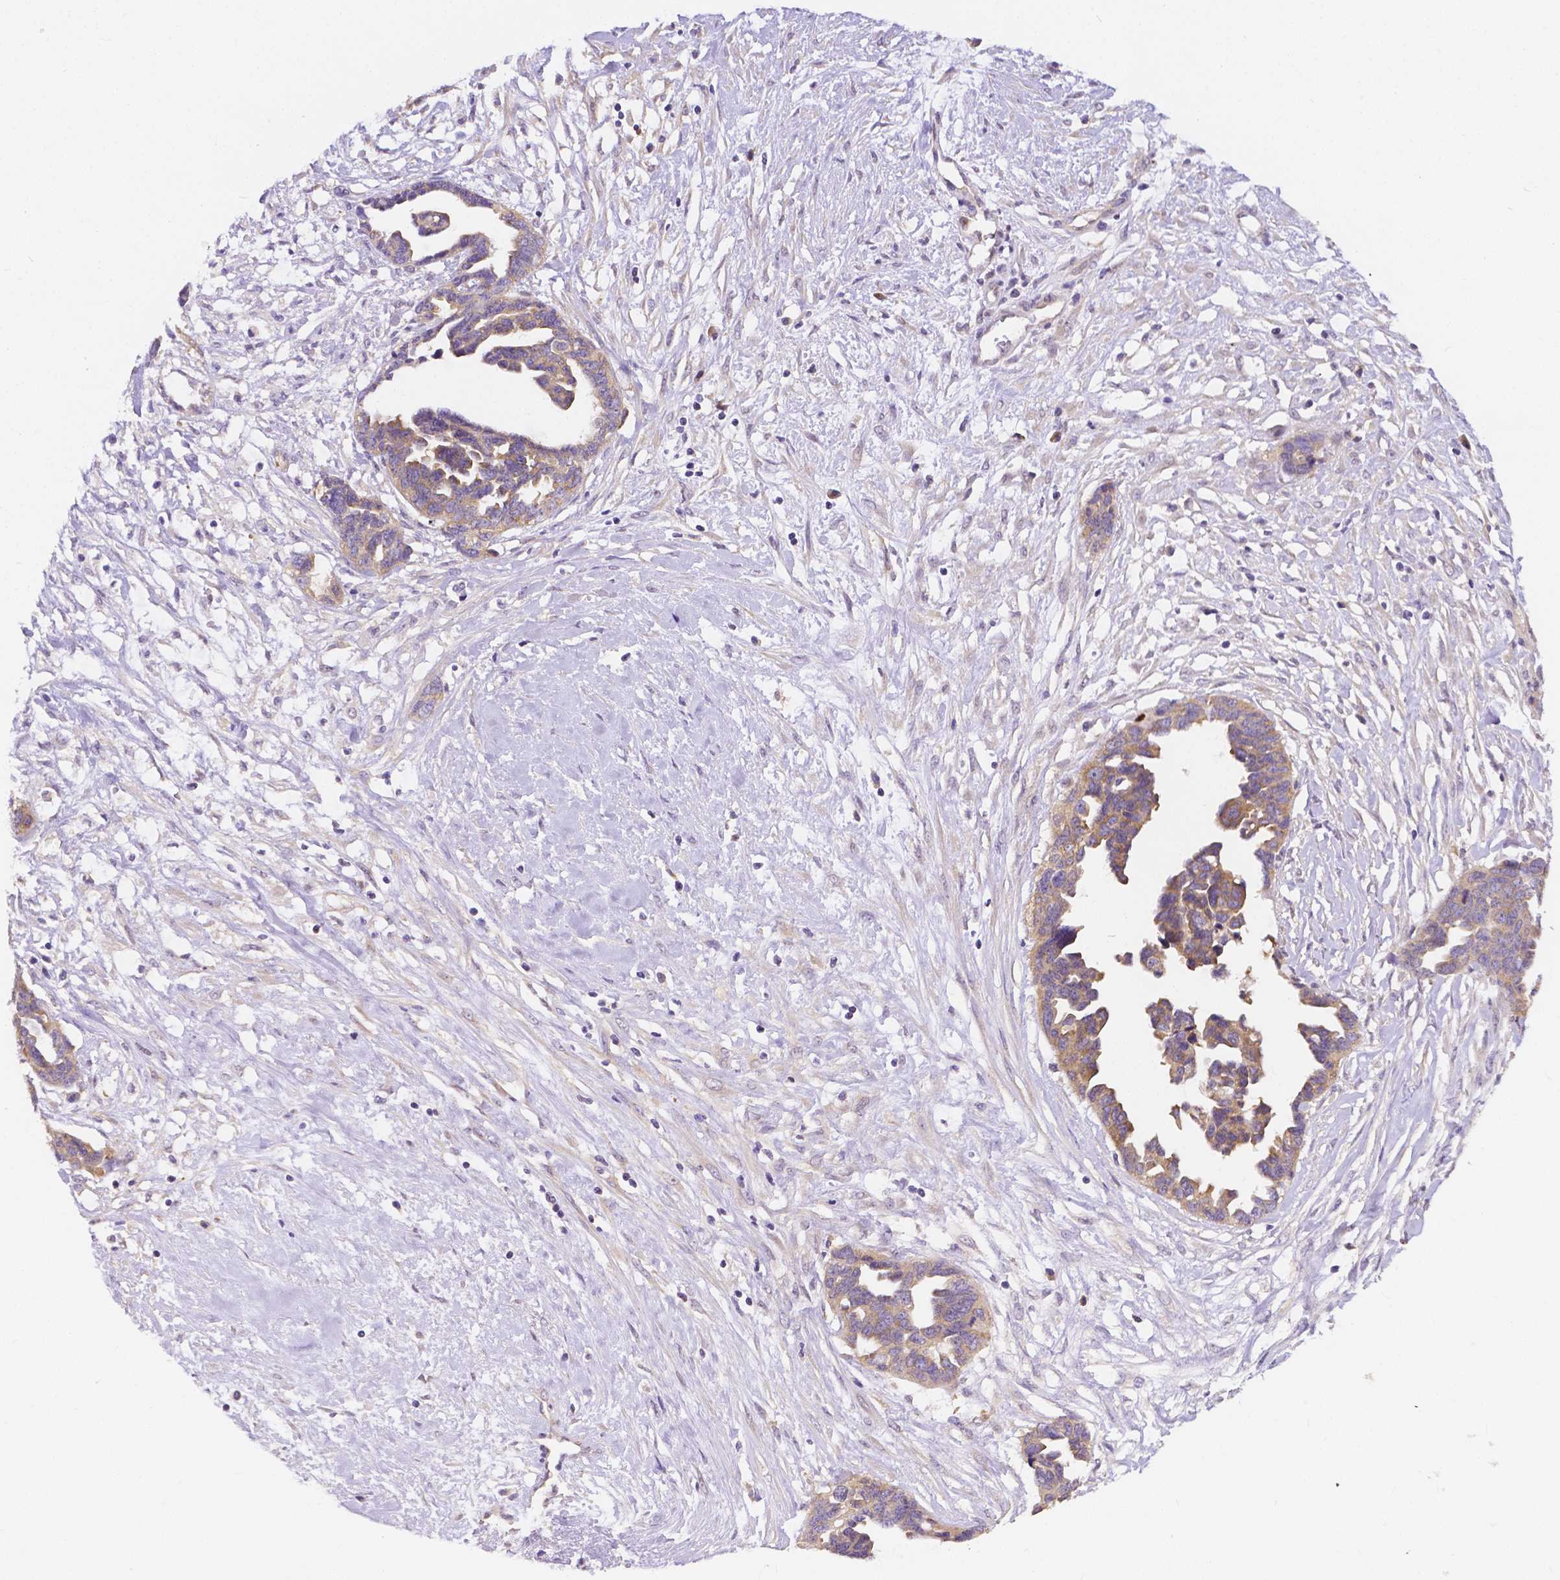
{"staining": {"intensity": "weak", "quantity": "25%-75%", "location": "cytoplasmic/membranous"}, "tissue": "ovarian cancer", "cell_type": "Tumor cells", "image_type": "cancer", "snomed": [{"axis": "morphology", "description": "Cystadenocarcinoma, serous, NOS"}, {"axis": "topography", "description": "Ovary"}], "caption": "Brown immunohistochemical staining in ovarian serous cystadenocarcinoma displays weak cytoplasmic/membranous expression in approximately 25%-75% of tumor cells. Immunohistochemistry (ihc) stains the protein in brown and the nuclei are stained blue.", "gene": "ZNRD2", "patient": {"sex": "female", "age": 69}}